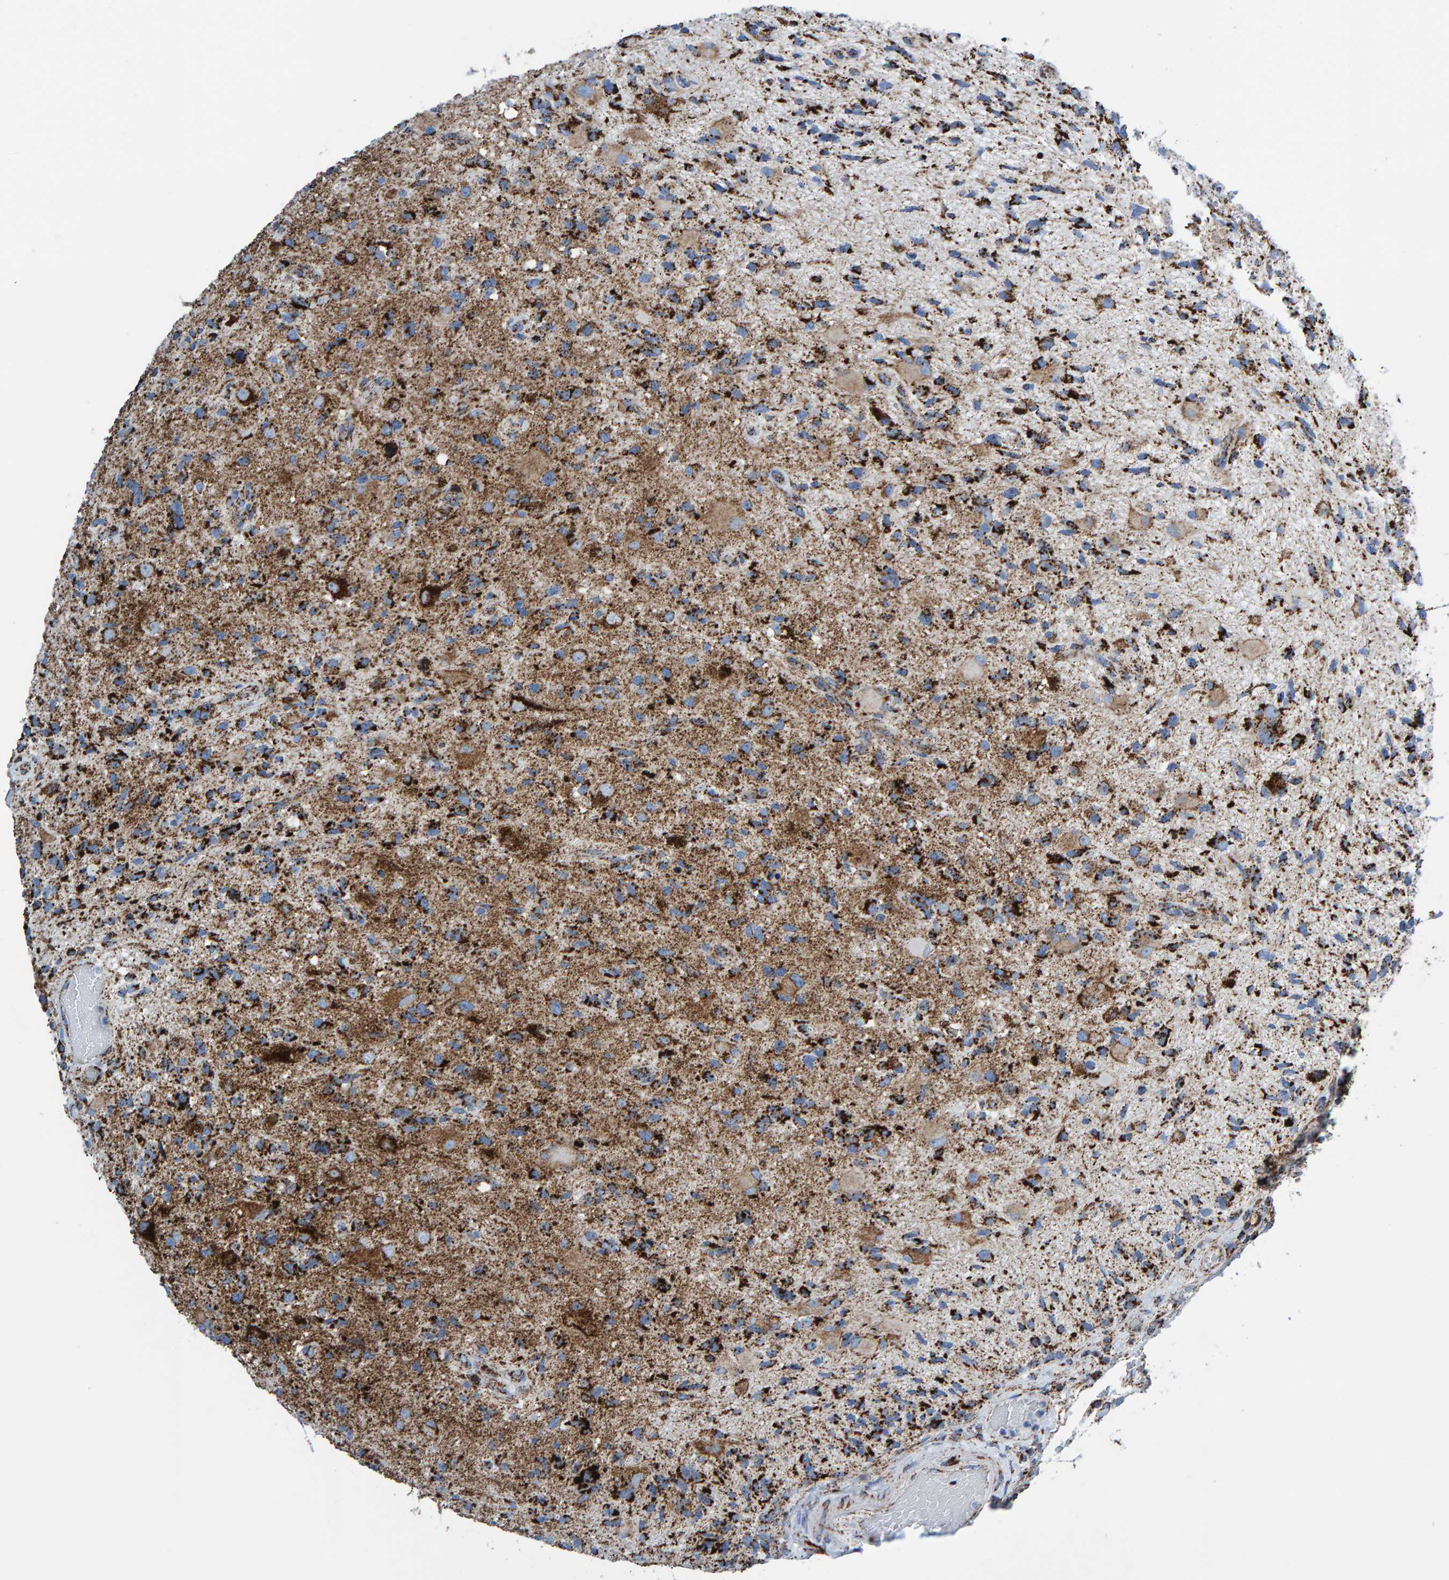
{"staining": {"intensity": "strong", "quantity": ">75%", "location": "cytoplasmic/membranous"}, "tissue": "glioma", "cell_type": "Tumor cells", "image_type": "cancer", "snomed": [{"axis": "morphology", "description": "Glioma, malignant, High grade"}, {"axis": "topography", "description": "Brain"}], "caption": "About >75% of tumor cells in human glioma reveal strong cytoplasmic/membranous protein staining as visualized by brown immunohistochemical staining.", "gene": "ENSG00000262660", "patient": {"sex": "male", "age": 33}}